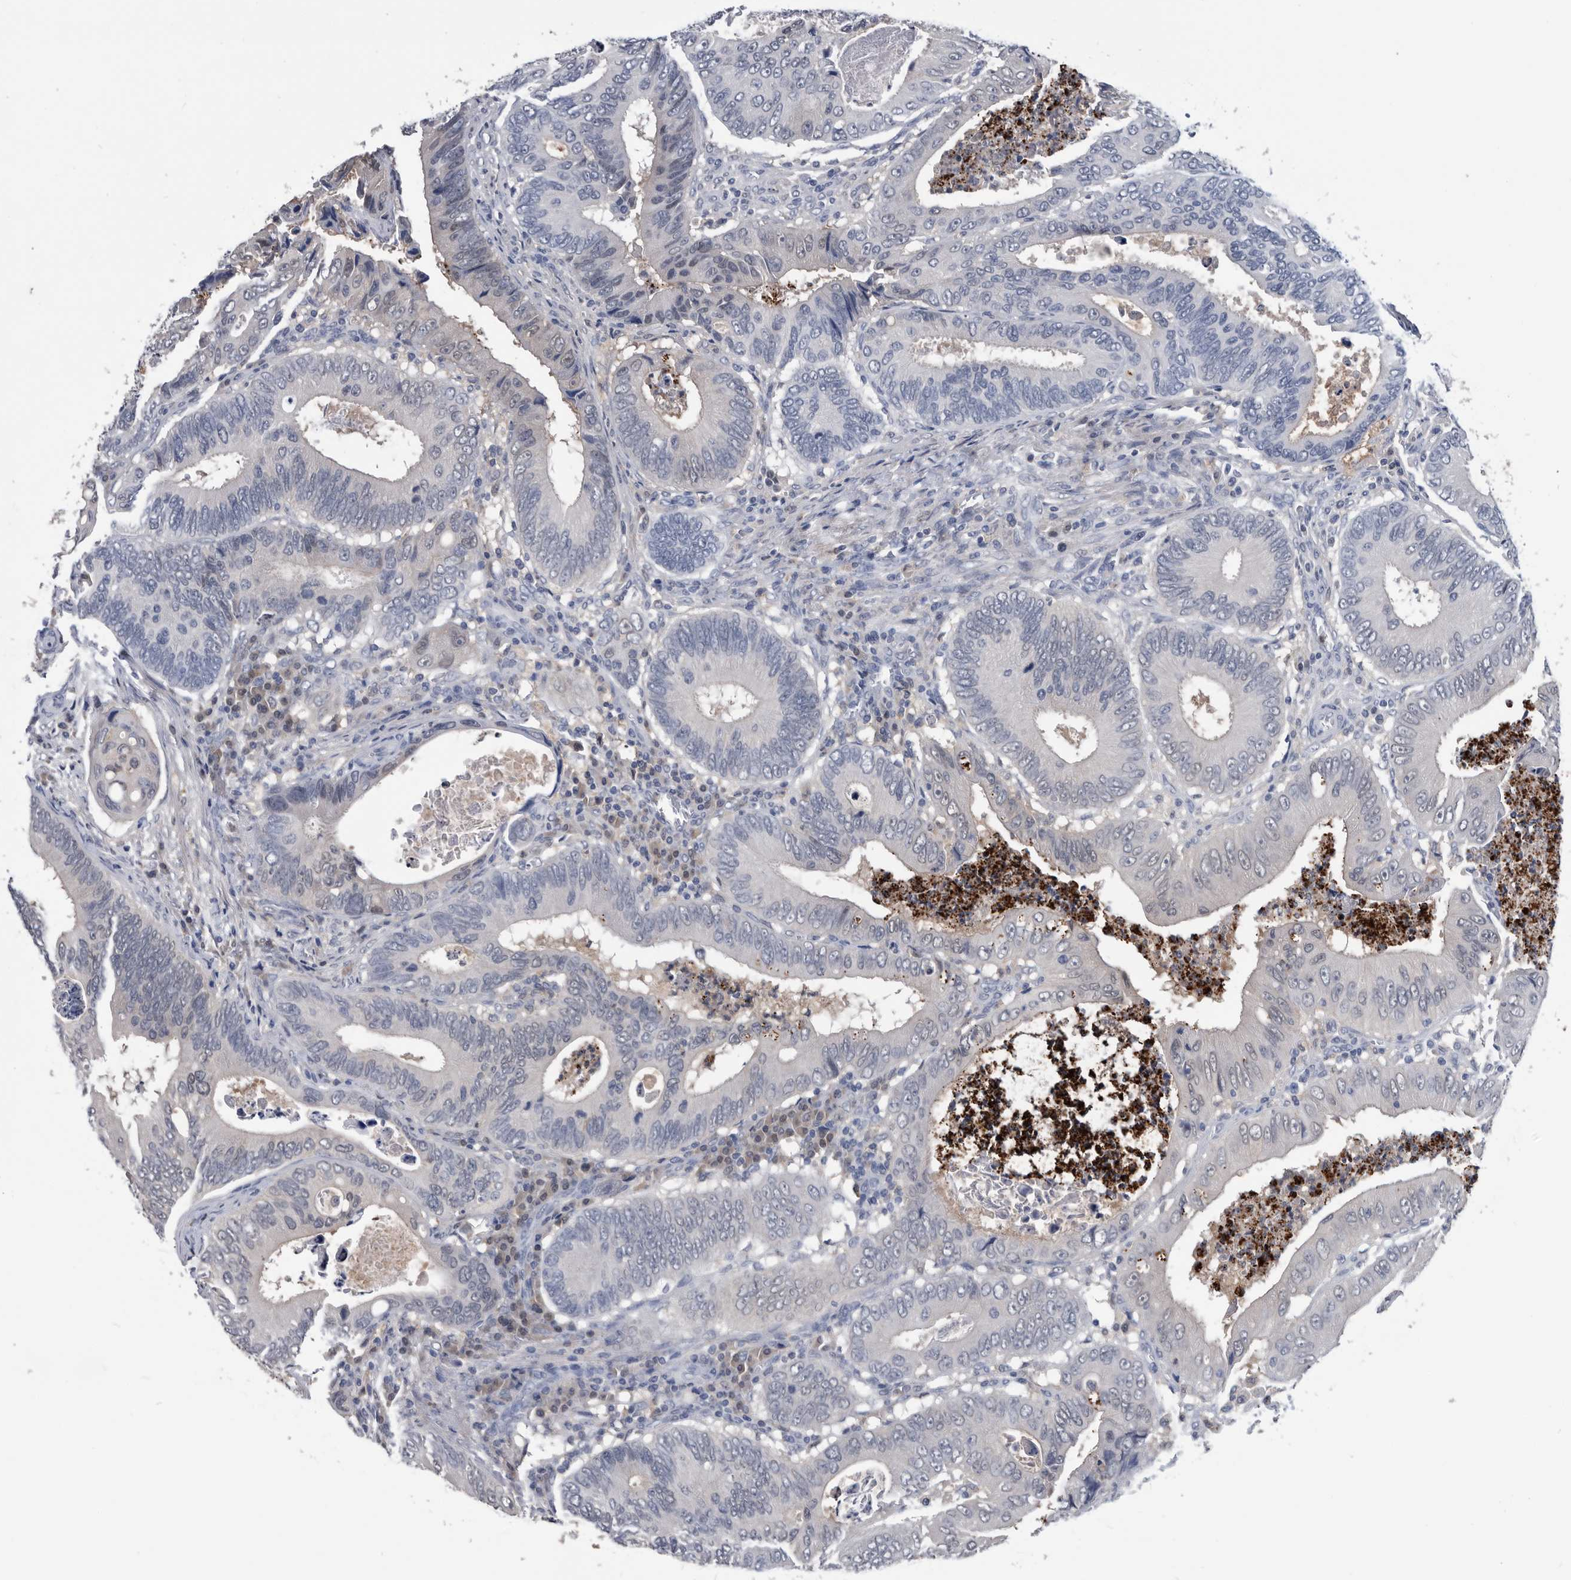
{"staining": {"intensity": "negative", "quantity": "none", "location": "none"}, "tissue": "colorectal cancer", "cell_type": "Tumor cells", "image_type": "cancer", "snomed": [{"axis": "morphology", "description": "Inflammation, NOS"}, {"axis": "morphology", "description": "Adenocarcinoma, NOS"}, {"axis": "topography", "description": "Colon"}], "caption": "An immunohistochemistry micrograph of colorectal adenocarcinoma is shown. There is no staining in tumor cells of colorectal adenocarcinoma. (Immunohistochemistry (ihc), brightfield microscopy, high magnification).", "gene": "PDXK", "patient": {"sex": "male", "age": 72}}